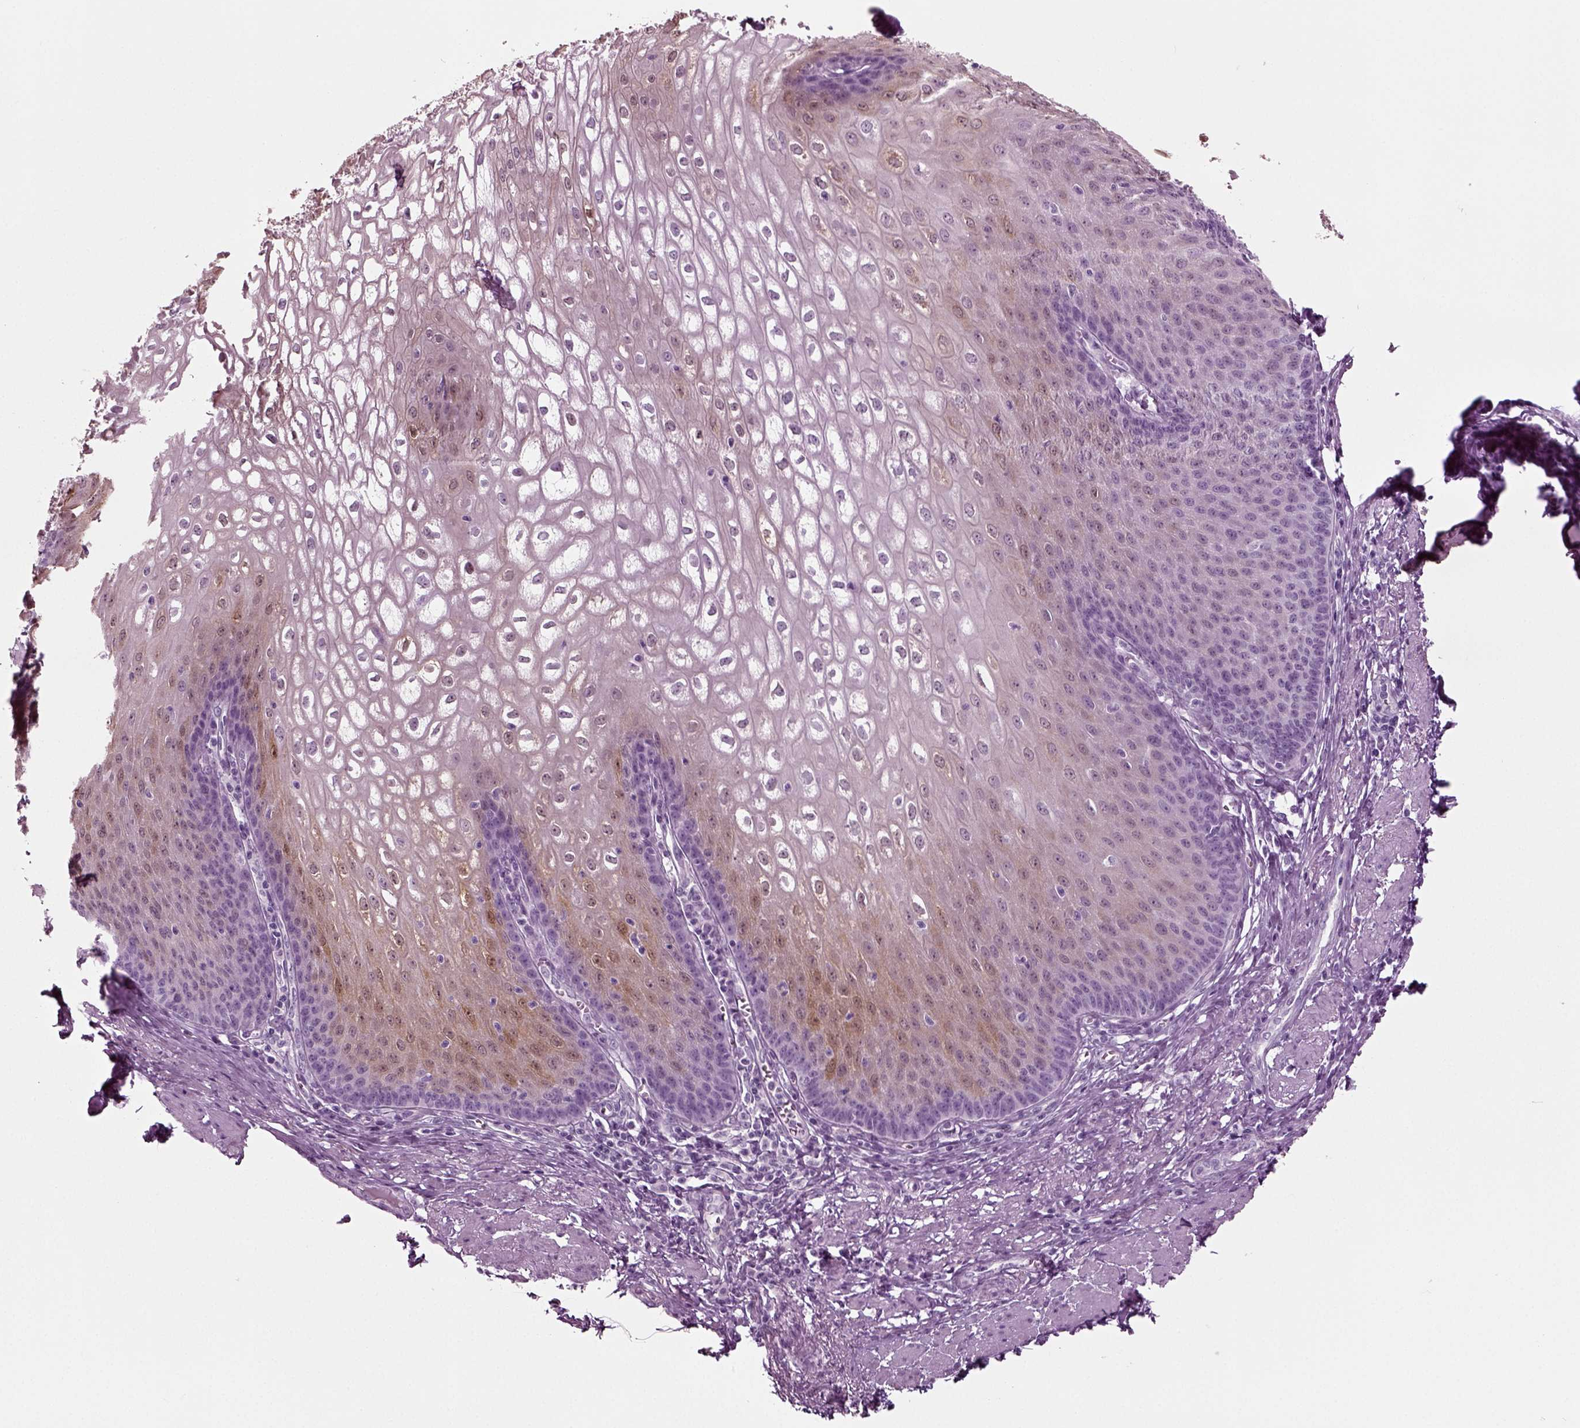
{"staining": {"intensity": "moderate", "quantity": "25%-75%", "location": "cytoplasmic/membranous"}, "tissue": "esophagus", "cell_type": "Squamous epithelial cells", "image_type": "normal", "snomed": [{"axis": "morphology", "description": "Normal tissue, NOS"}, {"axis": "topography", "description": "Esophagus"}], "caption": "Protein staining shows moderate cytoplasmic/membranous expression in about 25%-75% of squamous epithelial cells in unremarkable esophagus.", "gene": "CRABP1", "patient": {"sex": "male", "age": 58}}